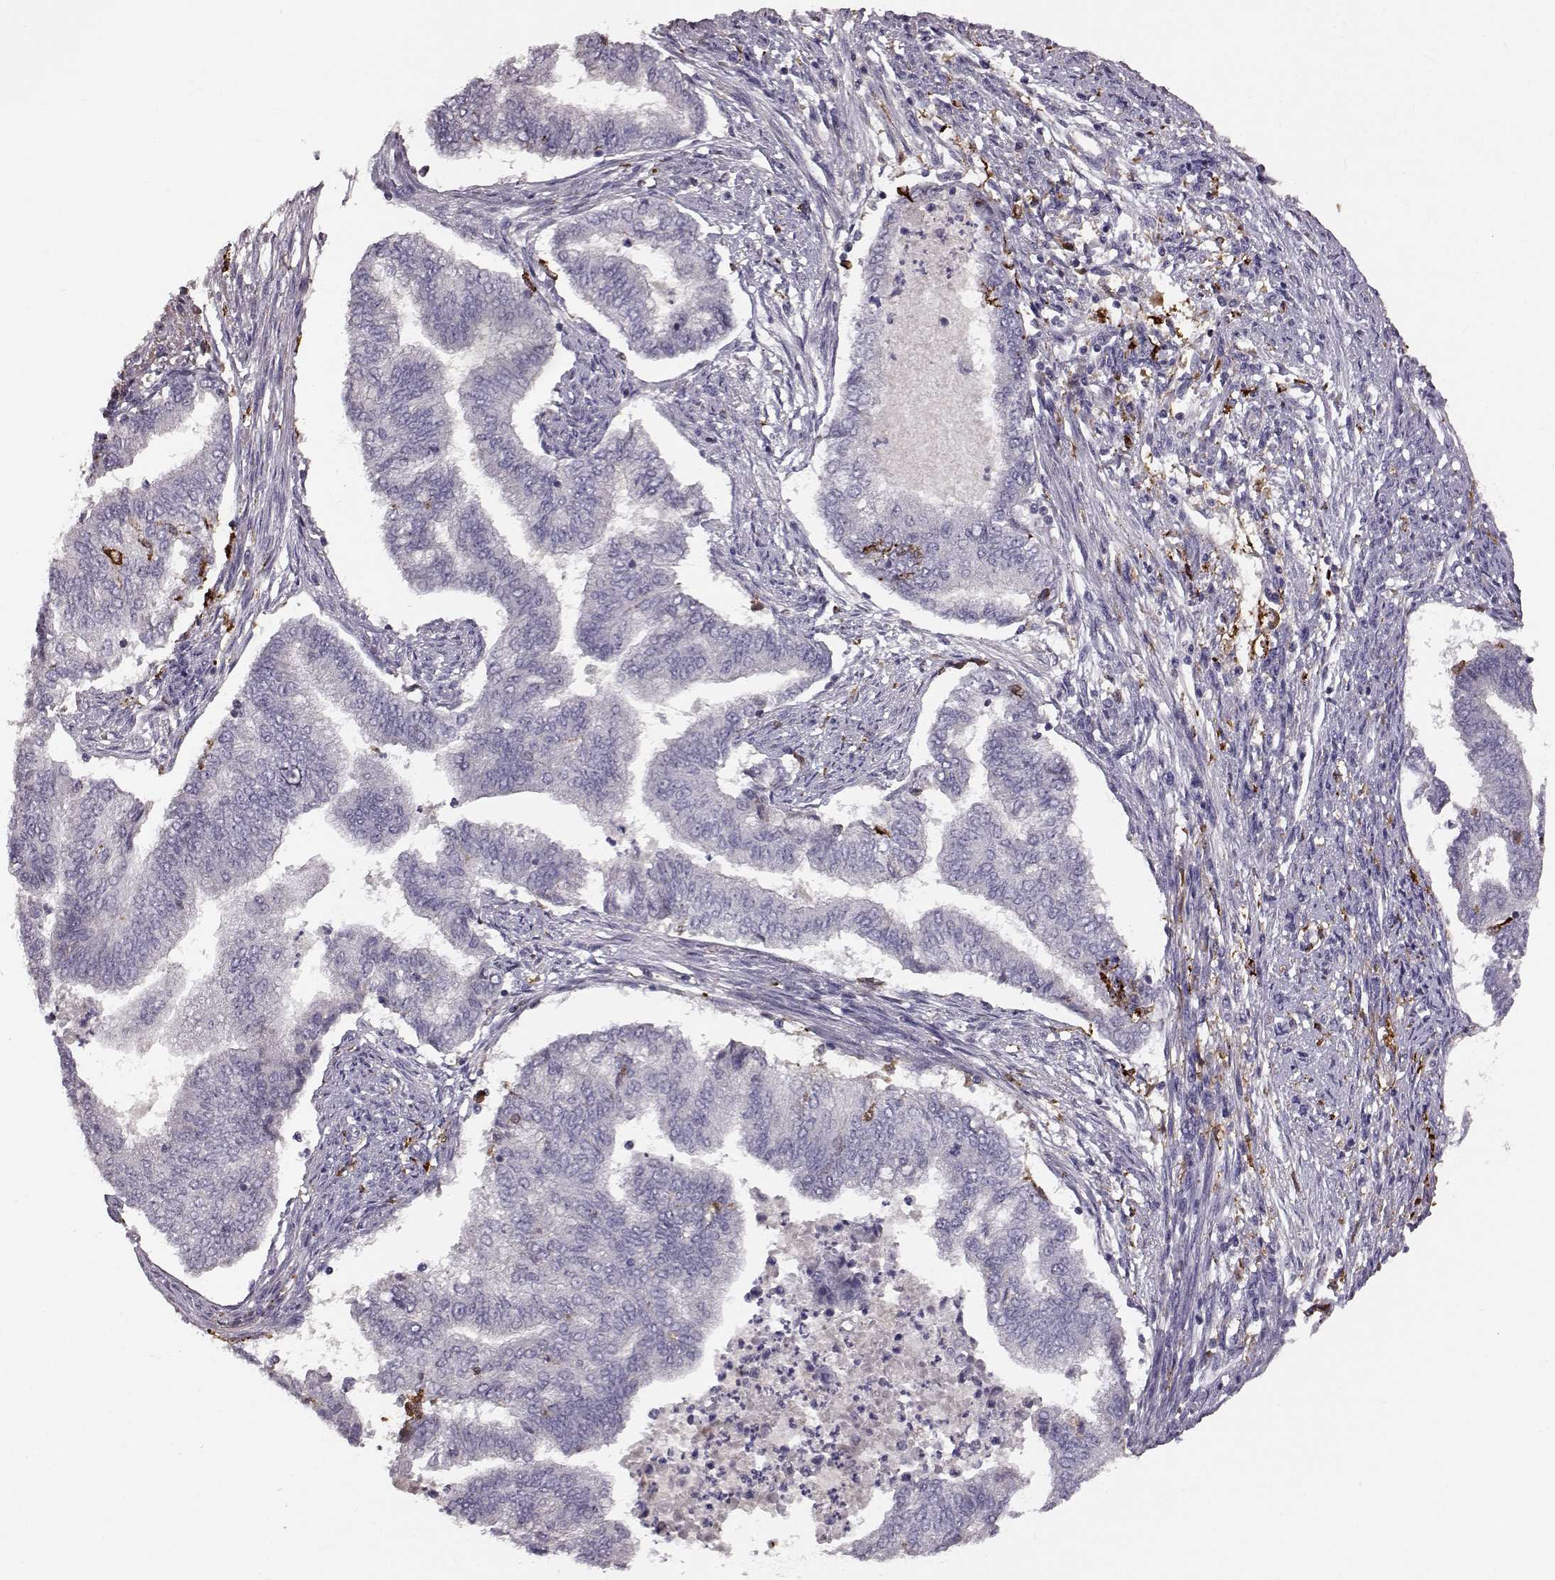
{"staining": {"intensity": "negative", "quantity": "none", "location": "none"}, "tissue": "endometrial cancer", "cell_type": "Tumor cells", "image_type": "cancer", "snomed": [{"axis": "morphology", "description": "Adenocarcinoma, NOS"}, {"axis": "topography", "description": "Endometrium"}], "caption": "Immunohistochemistry histopathology image of neoplastic tissue: human adenocarcinoma (endometrial) stained with DAB reveals no significant protein staining in tumor cells.", "gene": "CCNF", "patient": {"sex": "female", "age": 65}}